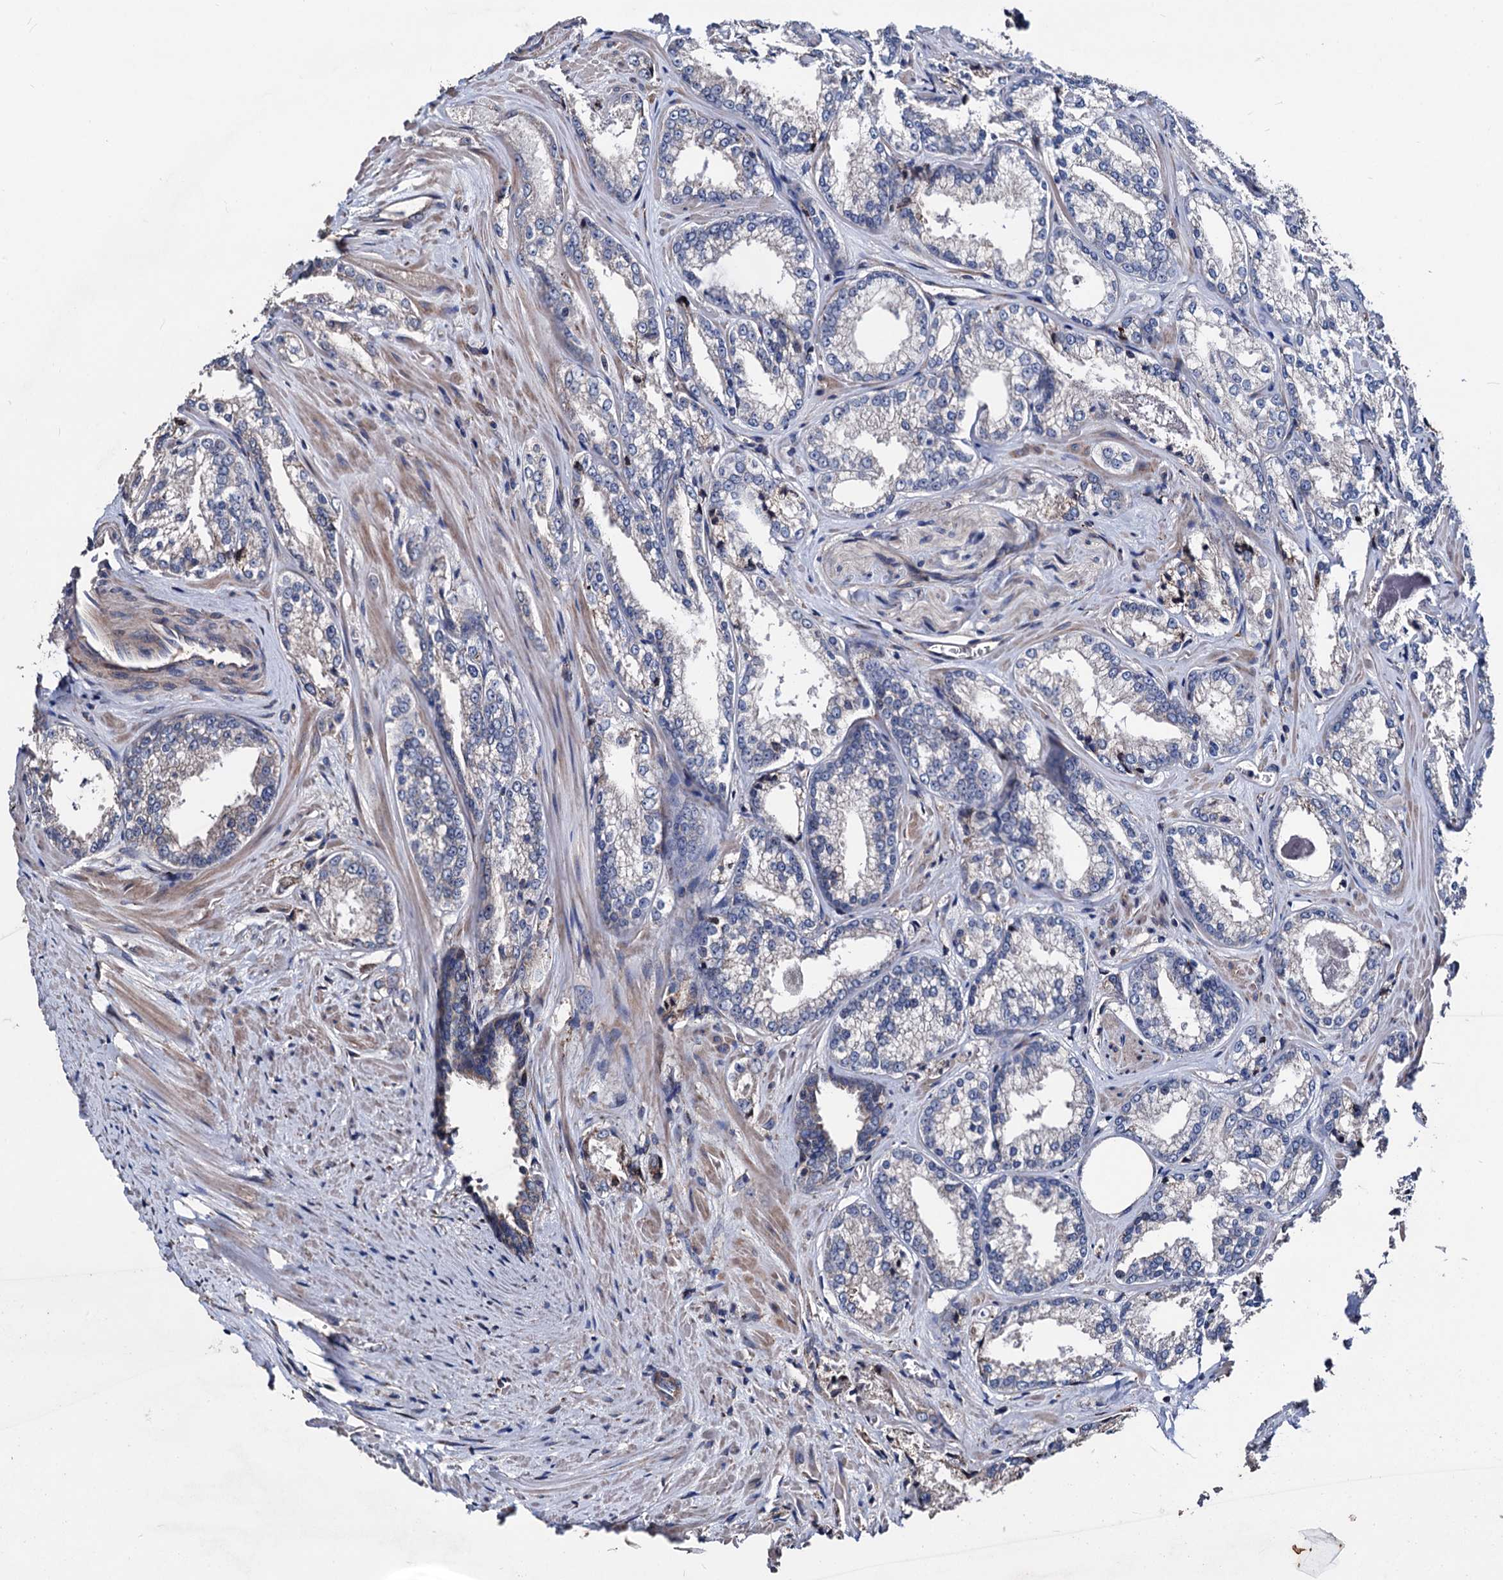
{"staining": {"intensity": "weak", "quantity": "25%-75%", "location": "cytoplasmic/membranous"}, "tissue": "prostate cancer", "cell_type": "Tumor cells", "image_type": "cancer", "snomed": [{"axis": "morphology", "description": "Adenocarcinoma, Low grade"}, {"axis": "topography", "description": "Prostate"}], "caption": "Protein staining displays weak cytoplasmic/membranous expression in about 25%-75% of tumor cells in prostate adenocarcinoma (low-grade). Ihc stains the protein of interest in brown and the nuclei are stained blue.", "gene": "AKAP11", "patient": {"sex": "male", "age": 47}}